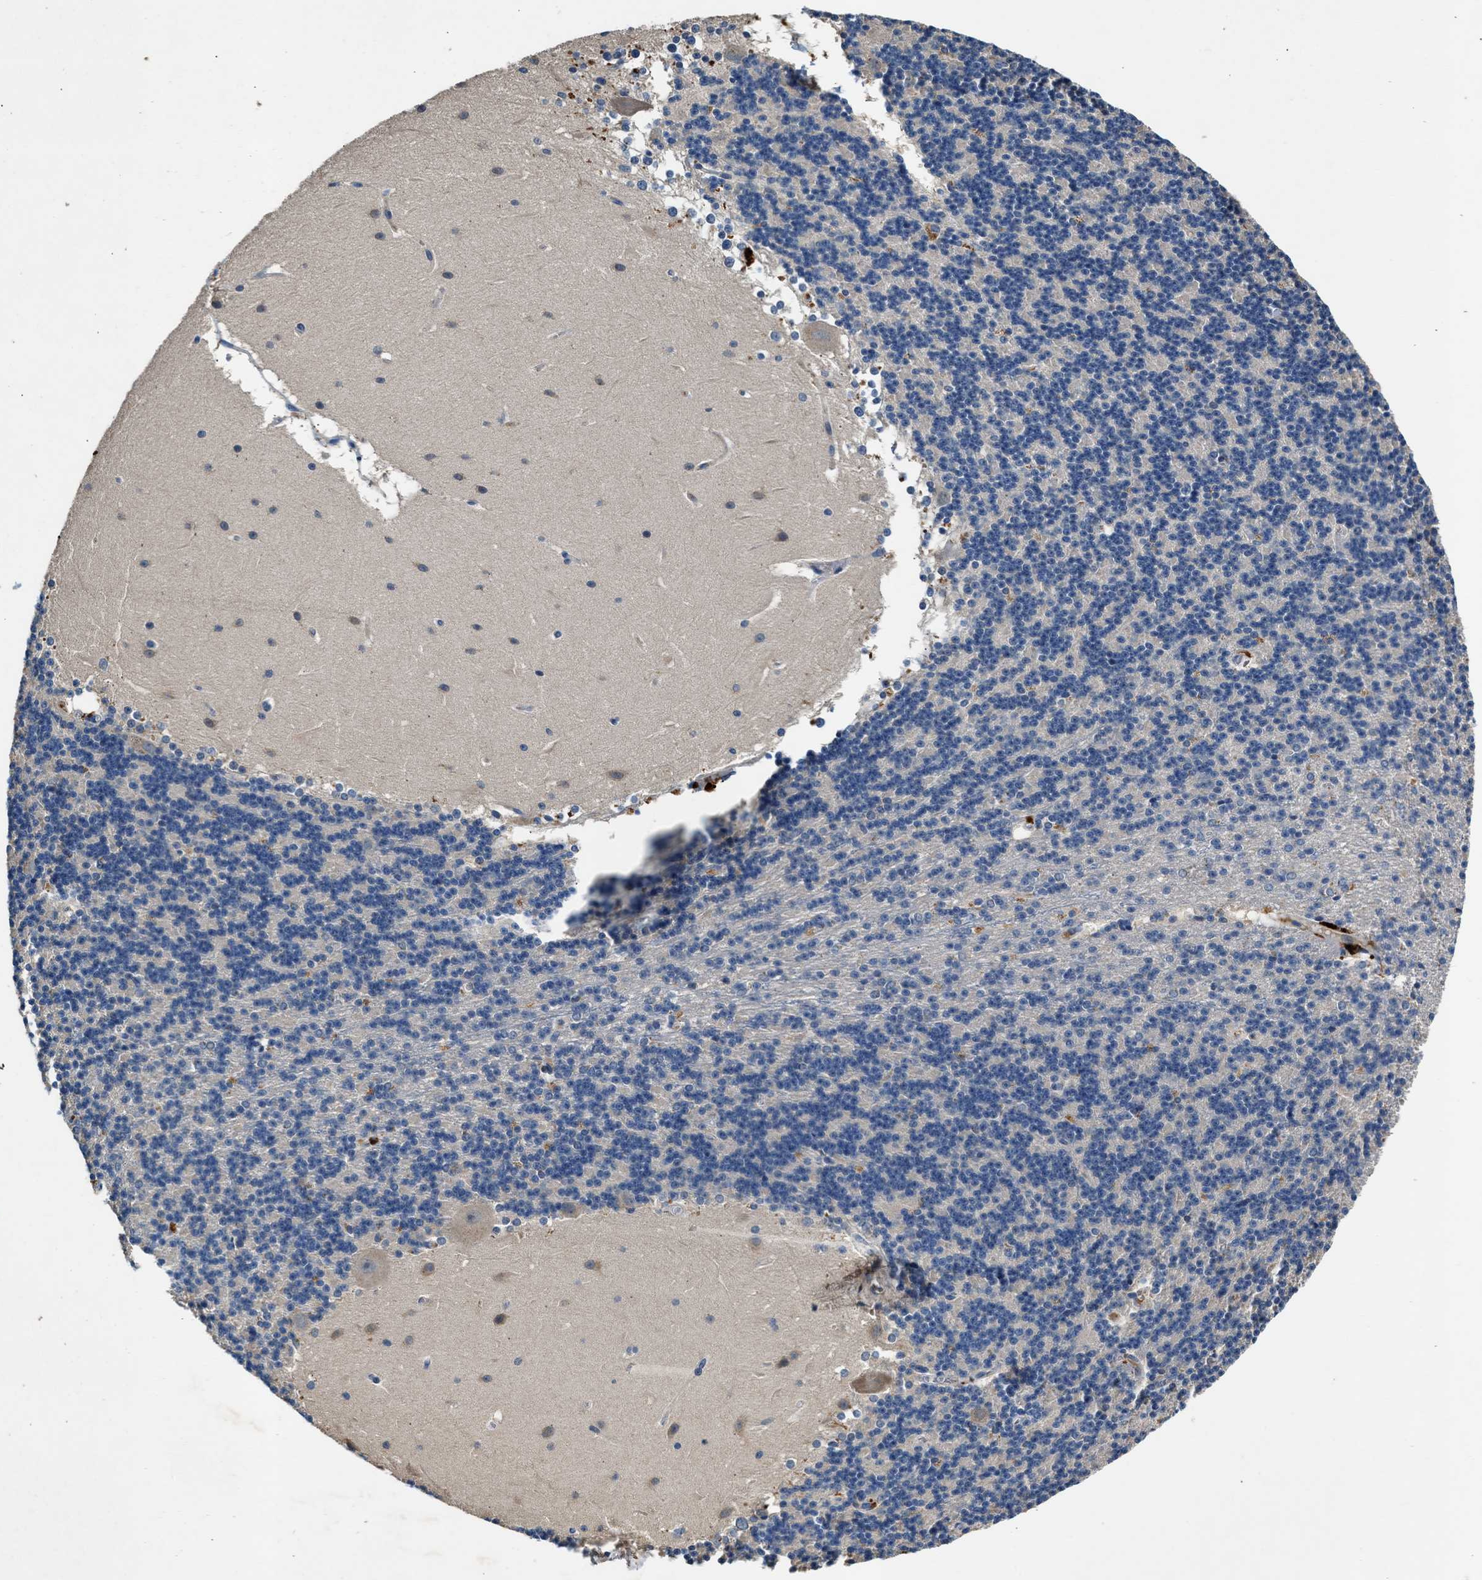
{"staining": {"intensity": "negative", "quantity": "none", "location": "none"}, "tissue": "cerebellum", "cell_type": "Cells in granular layer", "image_type": "normal", "snomed": [{"axis": "morphology", "description": "Normal tissue, NOS"}, {"axis": "topography", "description": "Cerebellum"}], "caption": "IHC histopathology image of unremarkable cerebellum stained for a protein (brown), which exhibits no positivity in cells in granular layer. (Immunohistochemistry, brightfield microscopy, high magnification).", "gene": "RWDD2B", "patient": {"sex": "female", "age": 19}}